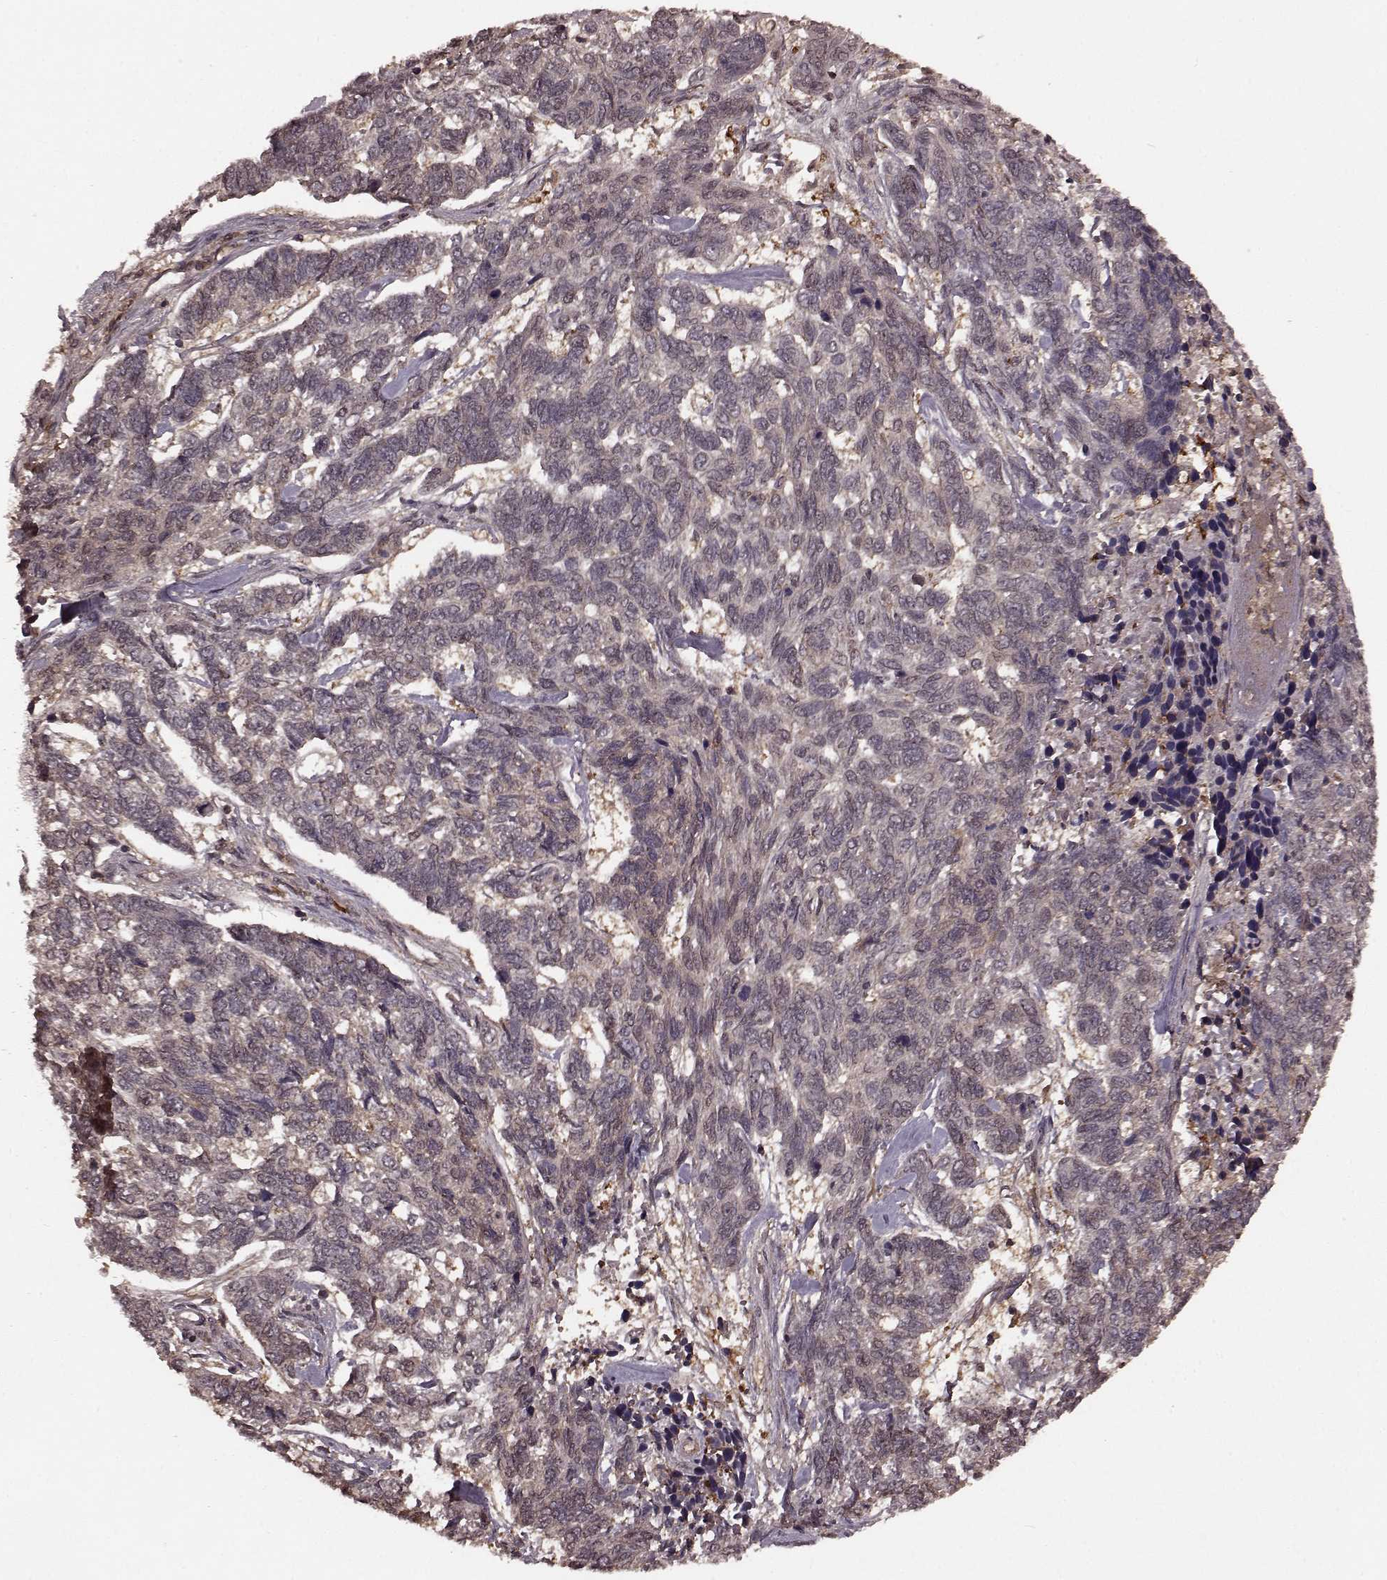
{"staining": {"intensity": "weak", "quantity": "<25%", "location": "cytoplasmic/membranous,nuclear"}, "tissue": "skin cancer", "cell_type": "Tumor cells", "image_type": "cancer", "snomed": [{"axis": "morphology", "description": "Basal cell carcinoma"}, {"axis": "topography", "description": "Skin"}], "caption": "This is an immunohistochemistry image of human skin cancer (basal cell carcinoma). There is no expression in tumor cells.", "gene": "GSS", "patient": {"sex": "female", "age": 65}}